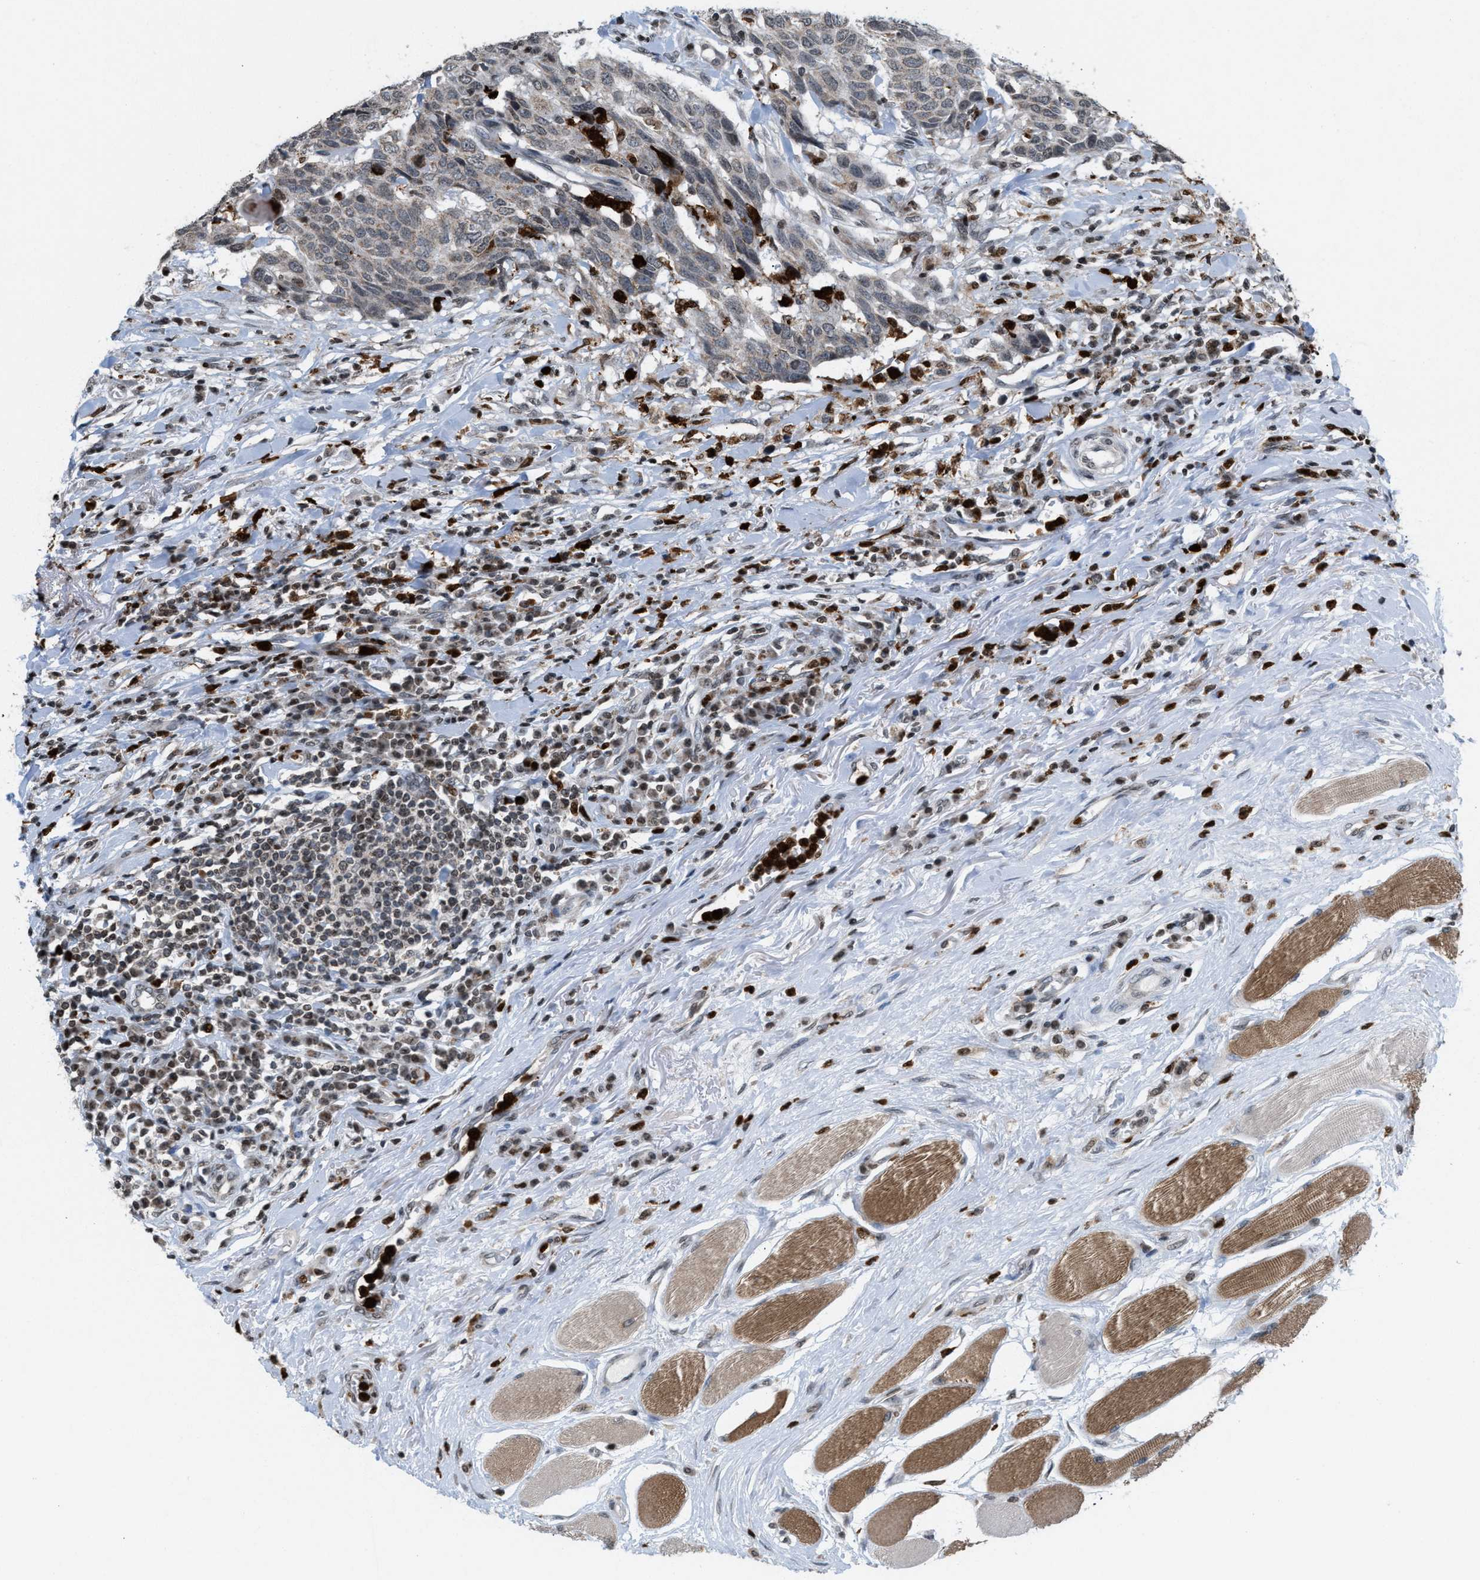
{"staining": {"intensity": "weak", "quantity": "25%-75%", "location": "cytoplasmic/membranous,nuclear"}, "tissue": "head and neck cancer", "cell_type": "Tumor cells", "image_type": "cancer", "snomed": [{"axis": "morphology", "description": "Squamous cell carcinoma, NOS"}, {"axis": "topography", "description": "Head-Neck"}], "caption": "This is a micrograph of immunohistochemistry (IHC) staining of head and neck cancer, which shows weak expression in the cytoplasmic/membranous and nuclear of tumor cells.", "gene": "PRUNE2", "patient": {"sex": "male", "age": 66}}